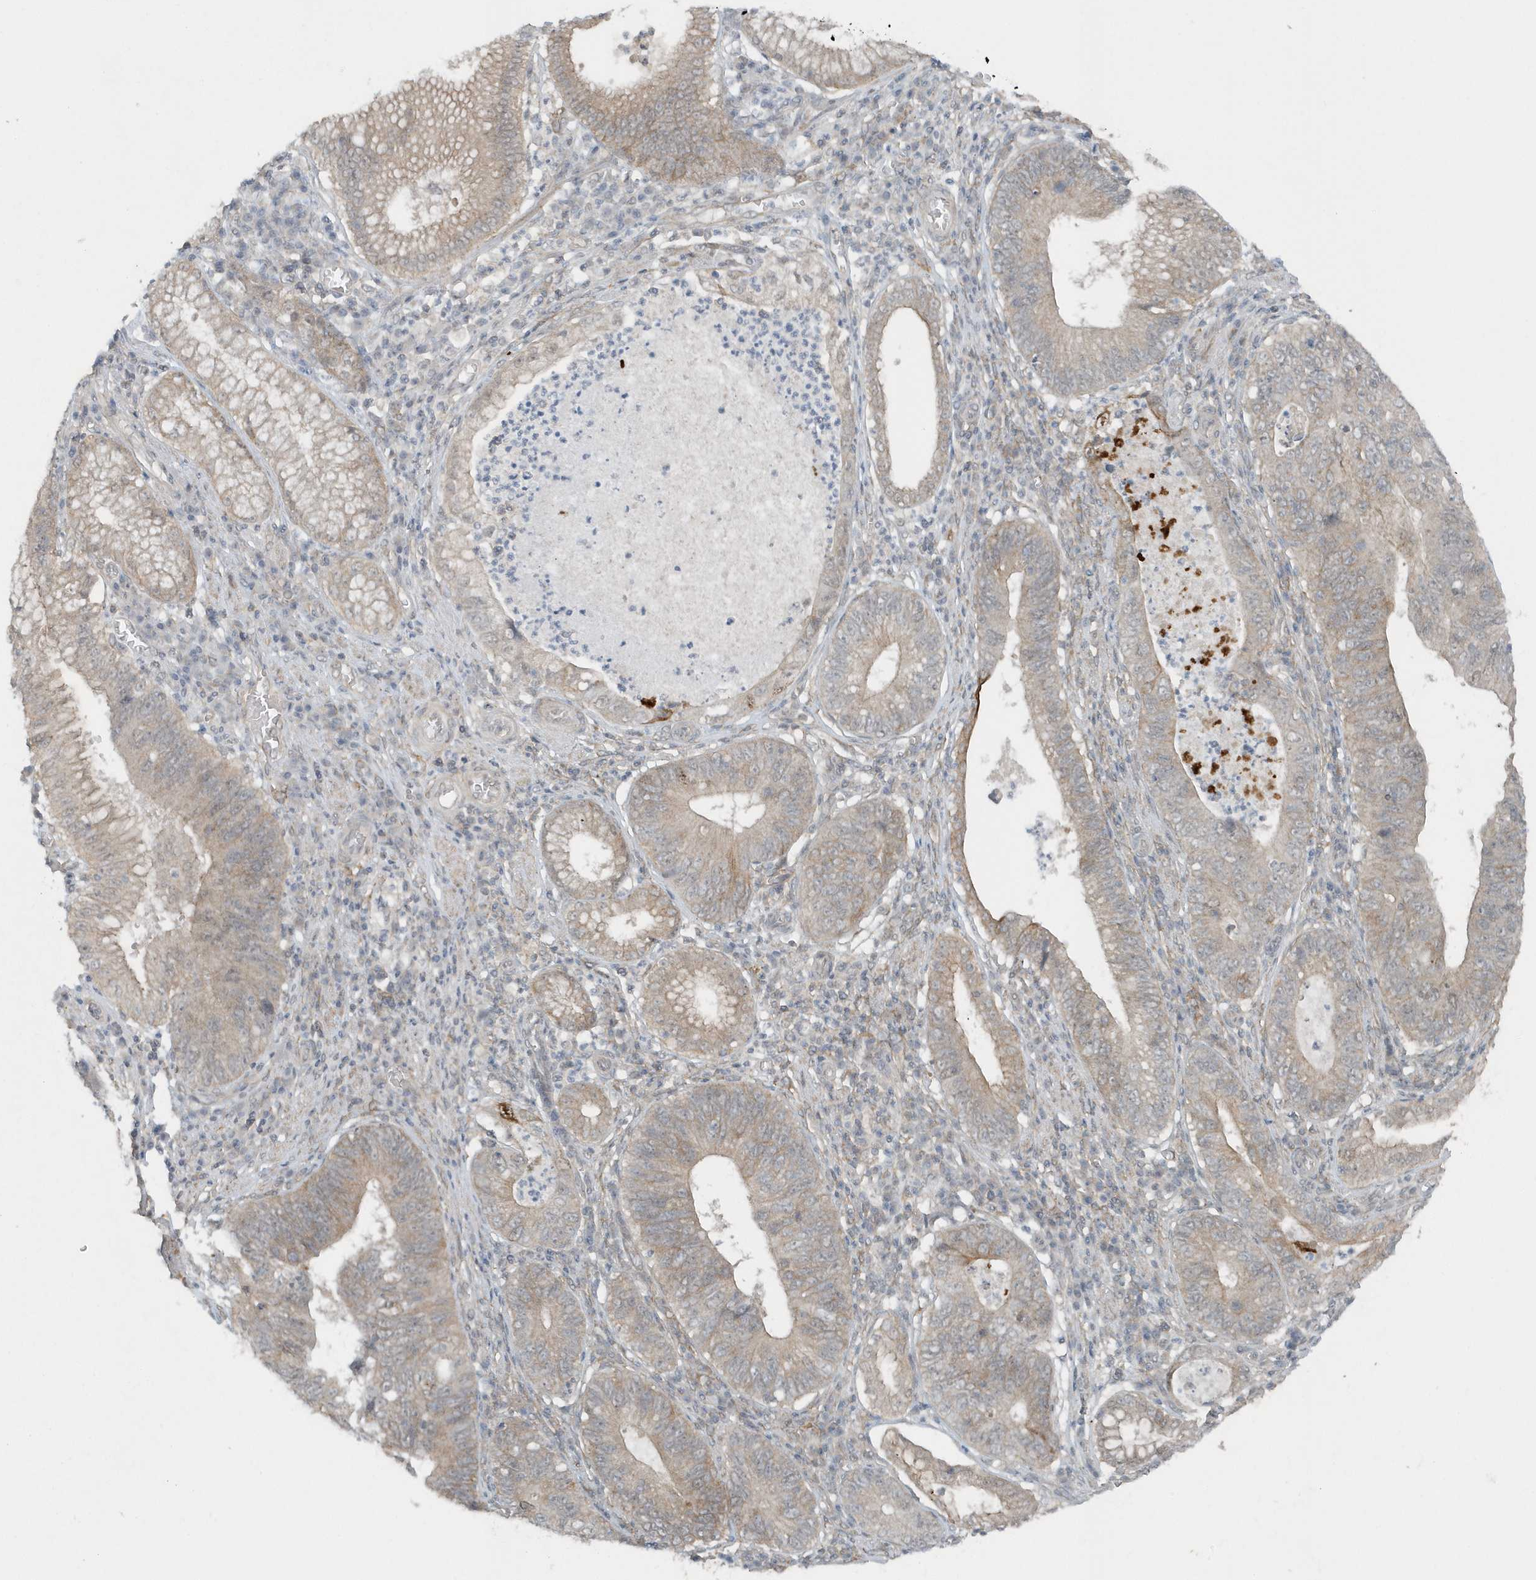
{"staining": {"intensity": "weak", "quantity": "<25%", "location": "cytoplasmic/membranous"}, "tissue": "stomach cancer", "cell_type": "Tumor cells", "image_type": "cancer", "snomed": [{"axis": "morphology", "description": "Adenocarcinoma, NOS"}, {"axis": "topography", "description": "Stomach"}], "caption": "Photomicrograph shows no protein staining in tumor cells of adenocarcinoma (stomach) tissue.", "gene": "PARD3B", "patient": {"sex": "male", "age": 59}}